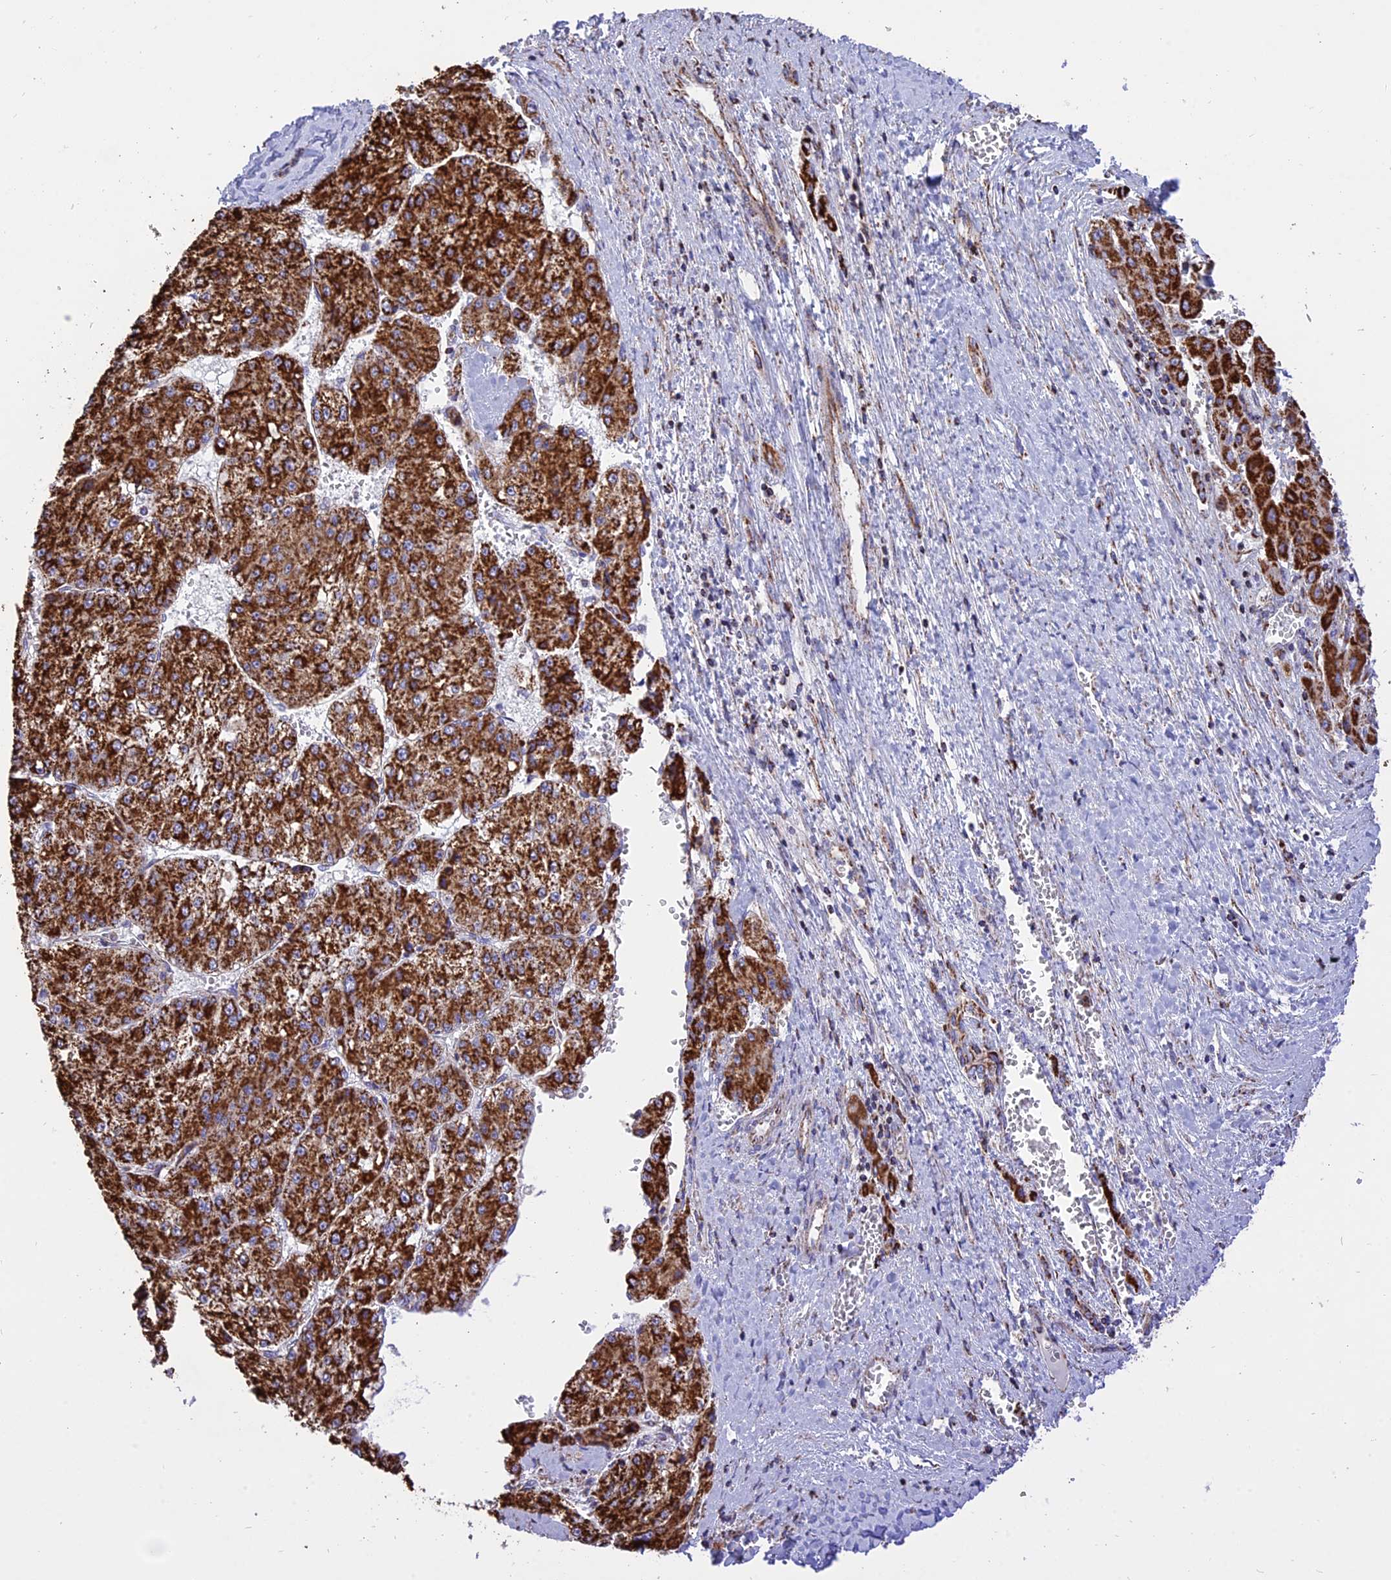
{"staining": {"intensity": "strong", "quantity": ">75%", "location": "cytoplasmic/membranous"}, "tissue": "liver cancer", "cell_type": "Tumor cells", "image_type": "cancer", "snomed": [{"axis": "morphology", "description": "Carcinoma, Hepatocellular, NOS"}, {"axis": "topography", "description": "Liver"}], "caption": "Hepatocellular carcinoma (liver) stained with DAB (3,3'-diaminobenzidine) IHC exhibits high levels of strong cytoplasmic/membranous expression in about >75% of tumor cells. Nuclei are stained in blue.", "gene": "TTC4", "patient": {"sex": "female", "age": 73}}